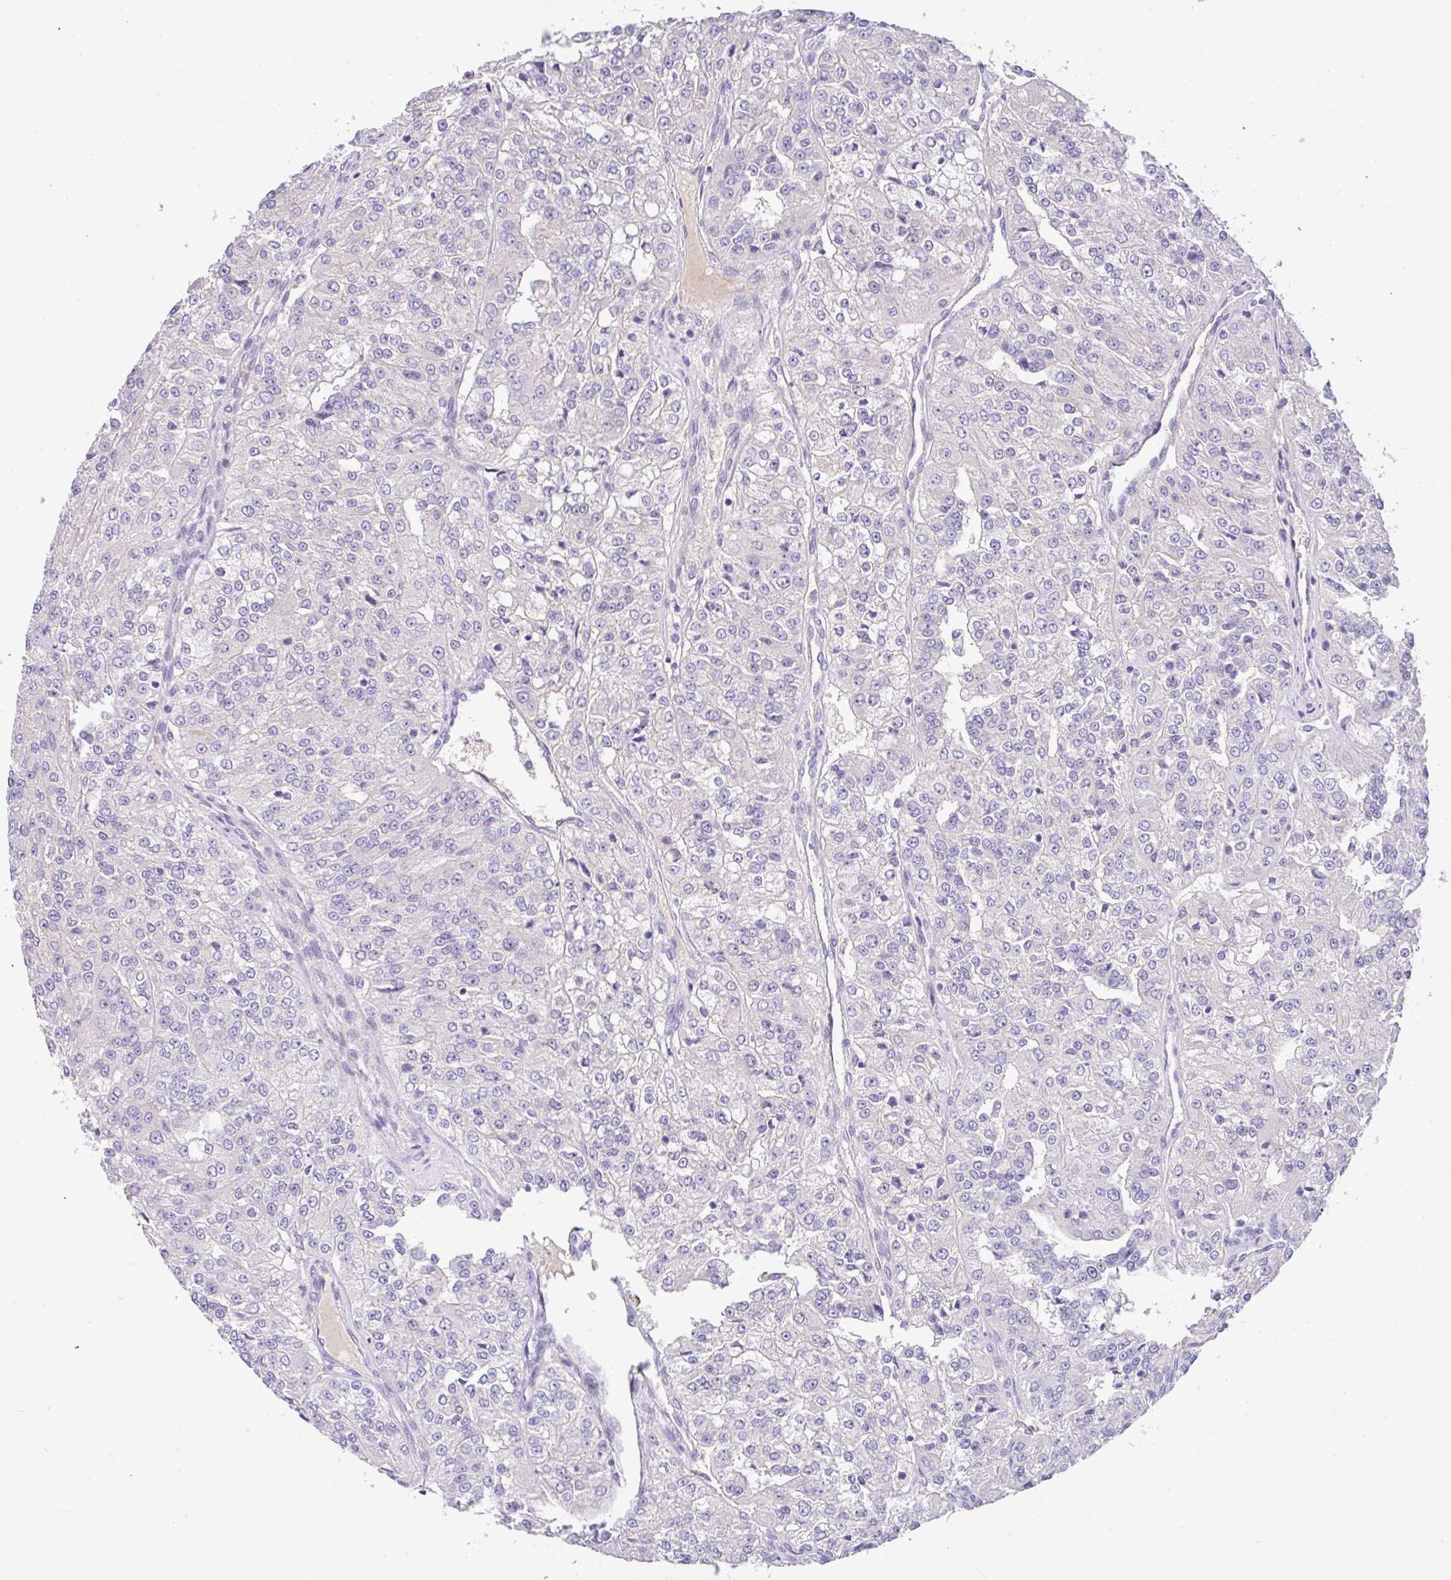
{"staining": {"intensity": "negative", "quantity": "none", "location": "none"}, "tissue": "renal cancer", "cell_type": "Tumor cells", "image_type": "cancer", "snomed": [{"axis": "morphology", "description": "Adenocarcinoma, NOS"}, {"axis": "topography", "description": "Kidney"}], "caption": "High power microscopy image of an IHC histopathology image of adenocarcinoma (renal), revealing no significant staining in tumor cells.", "gene": "SERPINE3", "patient": {"sex": "female", "age": 63}}